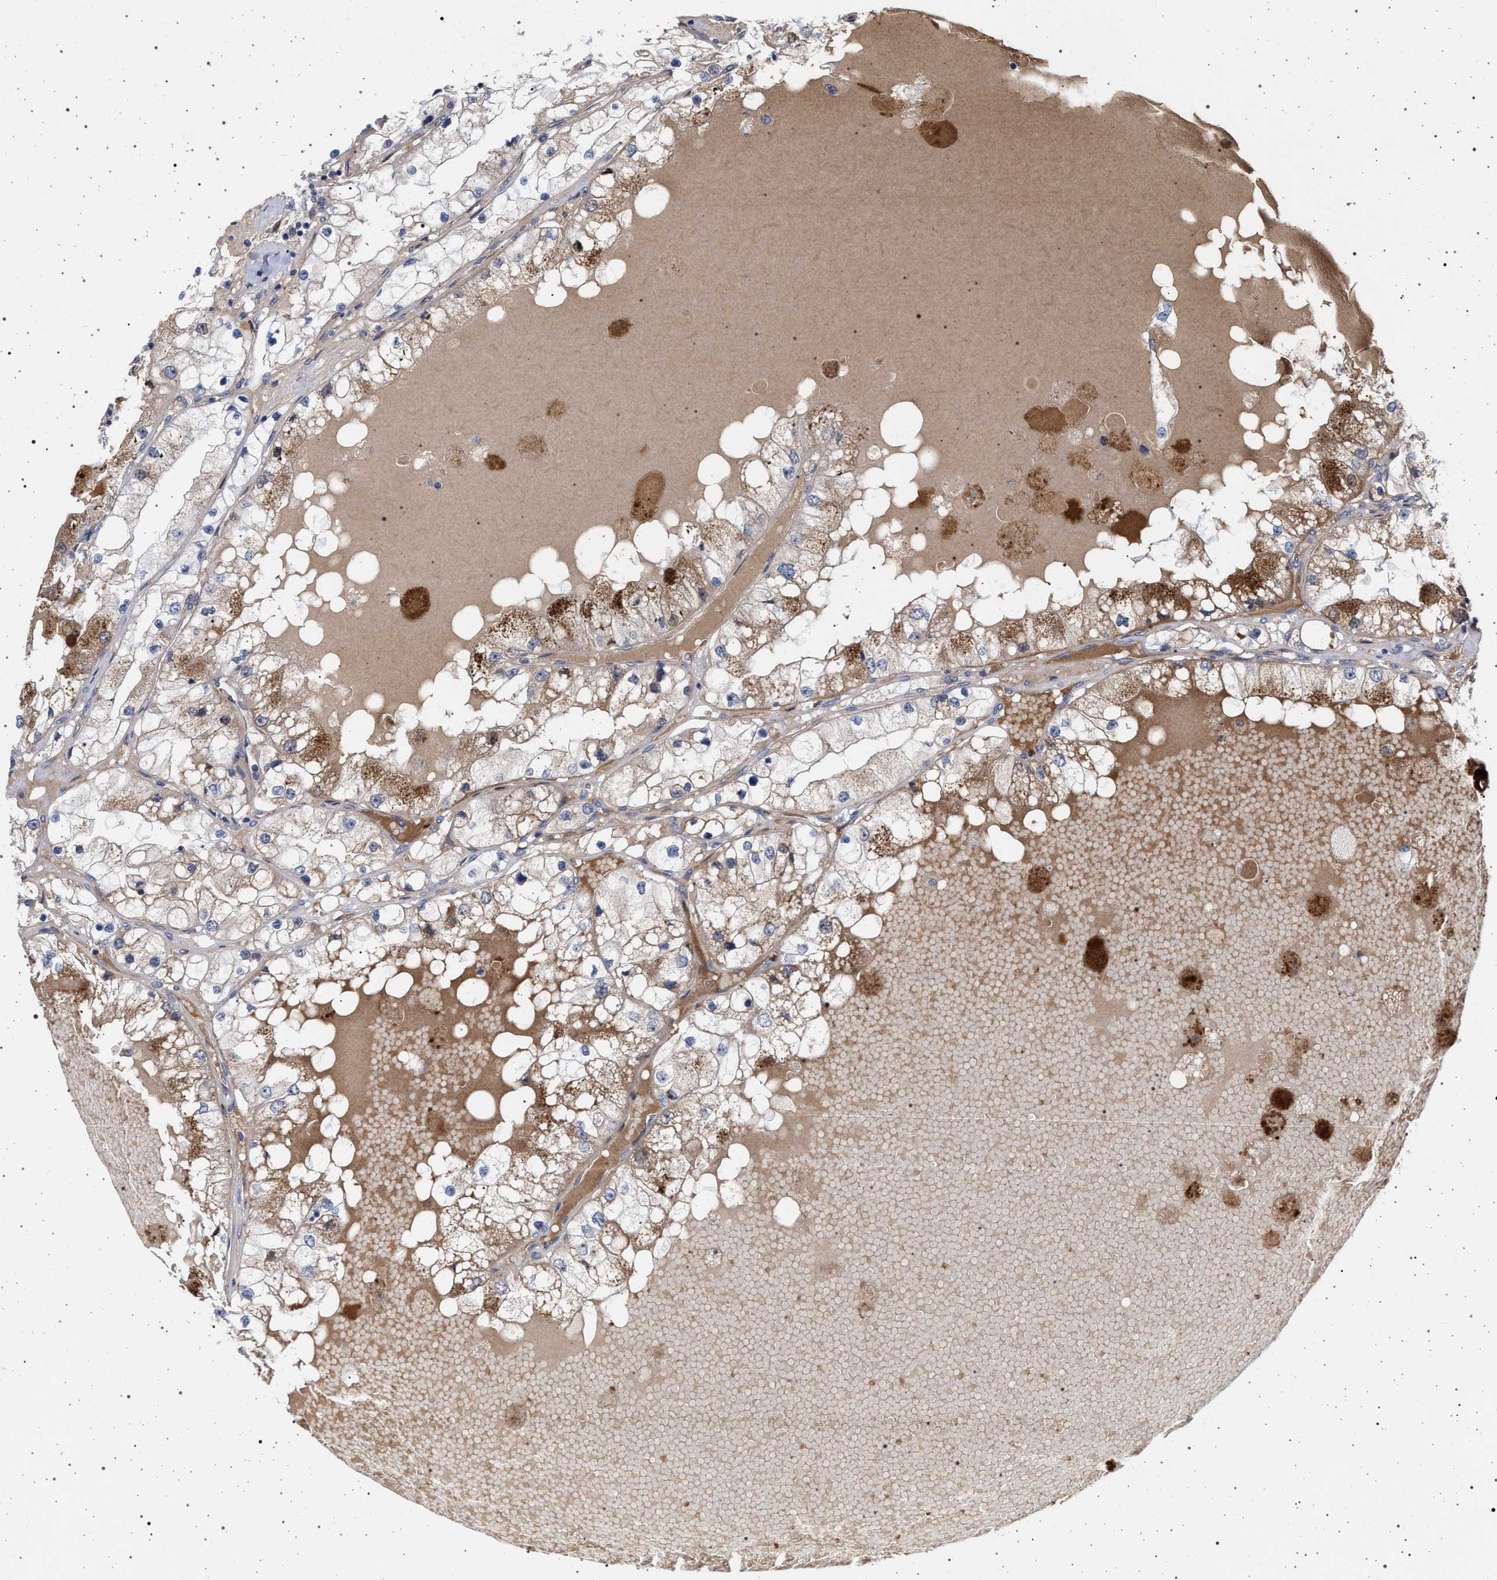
{"staining": {"intensity": "weak", "quantity": "25%-75%", "location": "cytoplasmic/membranous"}, "tissue": "renal cancer", "cell_type": "Tumor cells", "image_type": "cancer", "snomed": [{"axis": "morphology", "description": "Adenocarcinoma, NOS"}, {"axis": "topography", "description": "Kidney"}], "caption": "Immunohistochemistry histopathology image of human adenocarcinoma (renal) stained for a protein (brown), which reveals low levels of weak cytoplasmic/membranous staining in about 25%-75% of tumor cells.", "gene": "RBM48", "patient": {"sex": "male", "age": 68}}